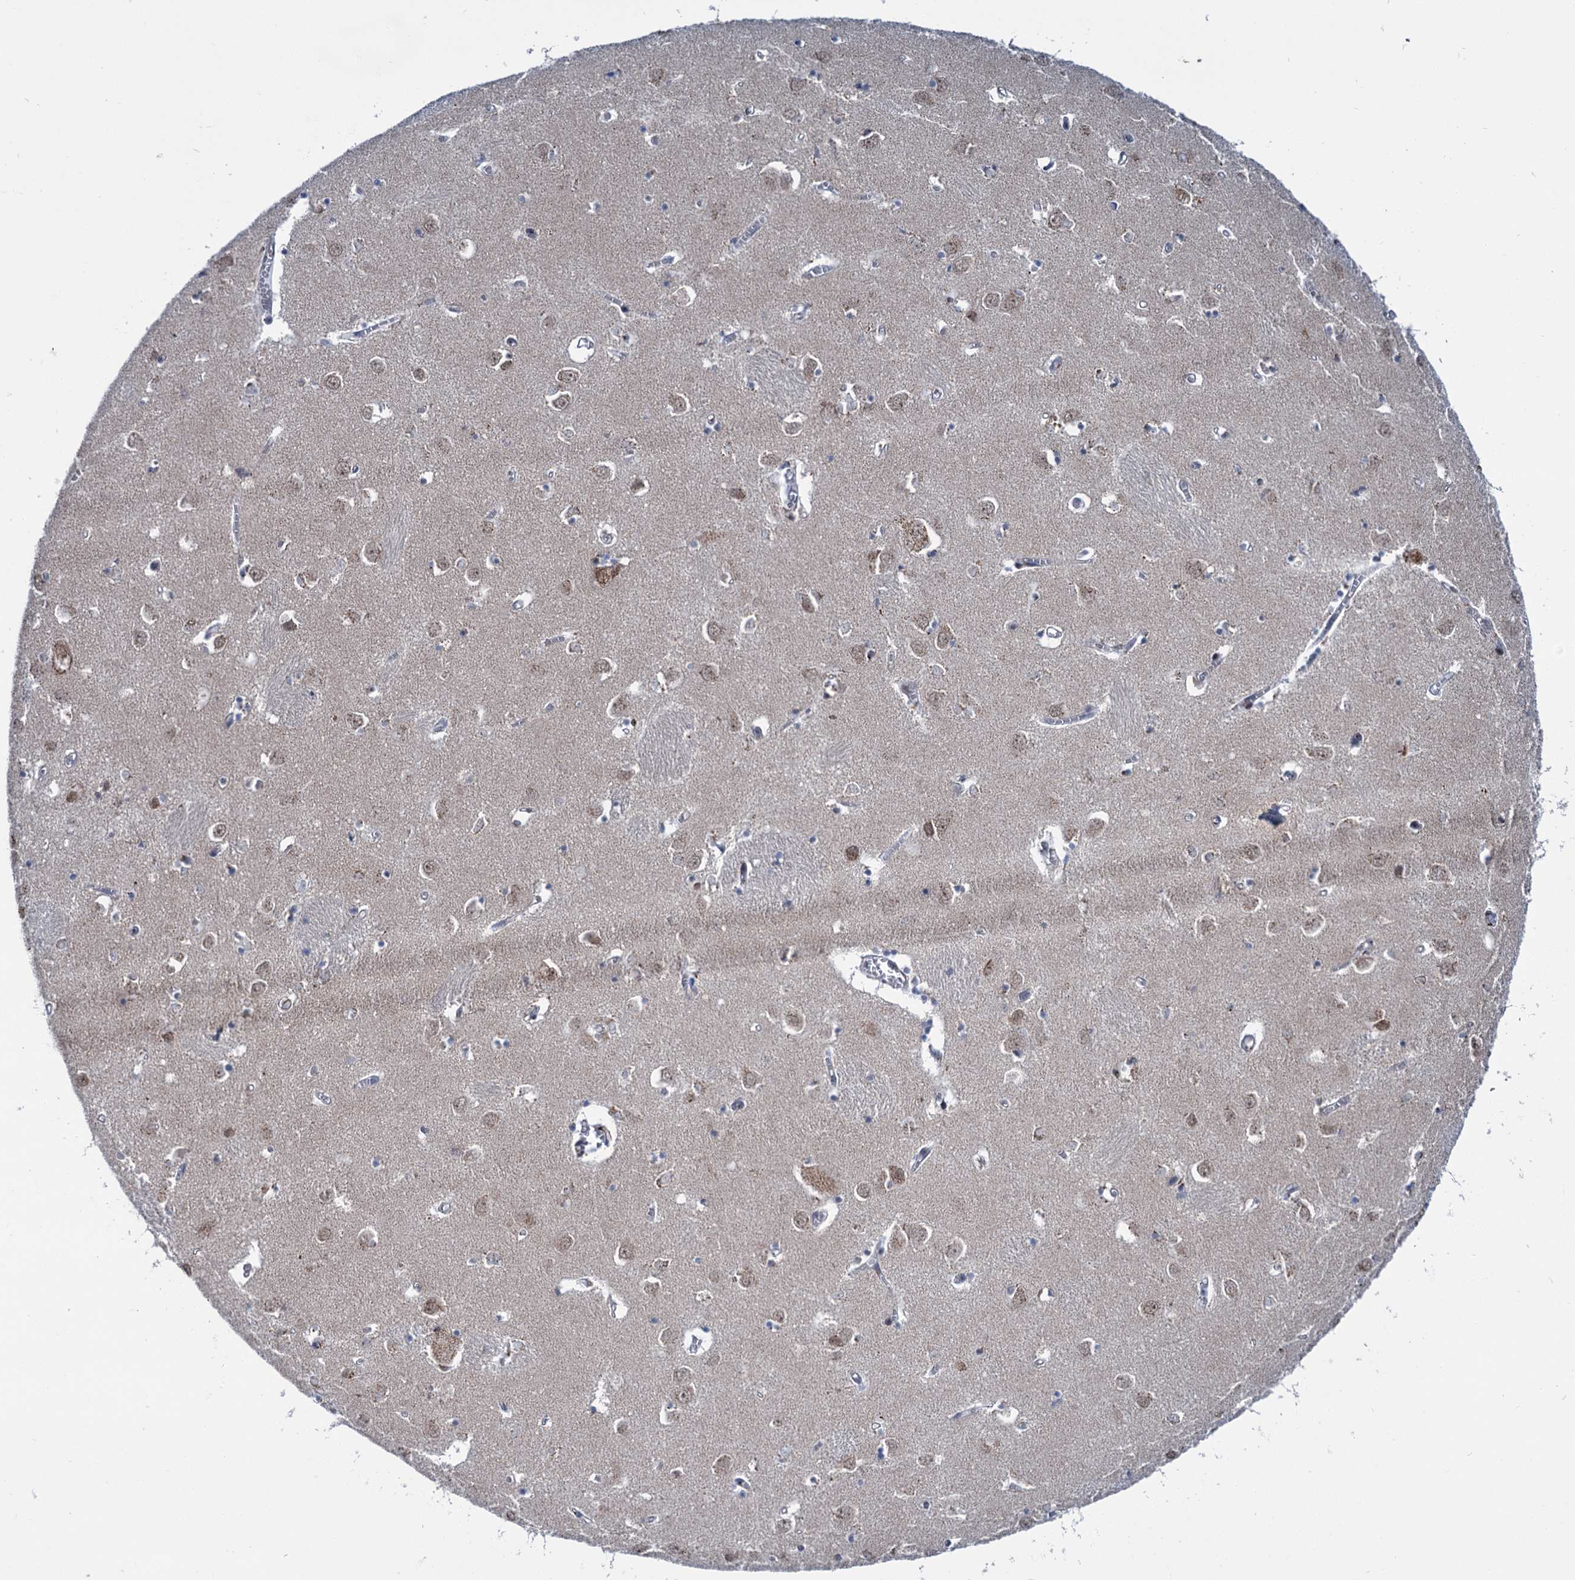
{"staining": {"intensity": "negative", "quantity": "none", "location": "none"}, "tissue": "caudate", "cell_type": "Glial cells", "image_type": "normal", "snomed": [{"axis": "morphology", "description": "Normal tissue, NOS"}, {"axis": "topography", "description": "Lateral ventricle wall"}], "caption": "There is no significant staining in glial cells of caudate. (Brightfield microscopy of DAB (3,3'-diaminobenzidine) immunohistochemistry at high magnification).", "gene": "ELP4", "patient": {"sex": "male", "age": 70}}